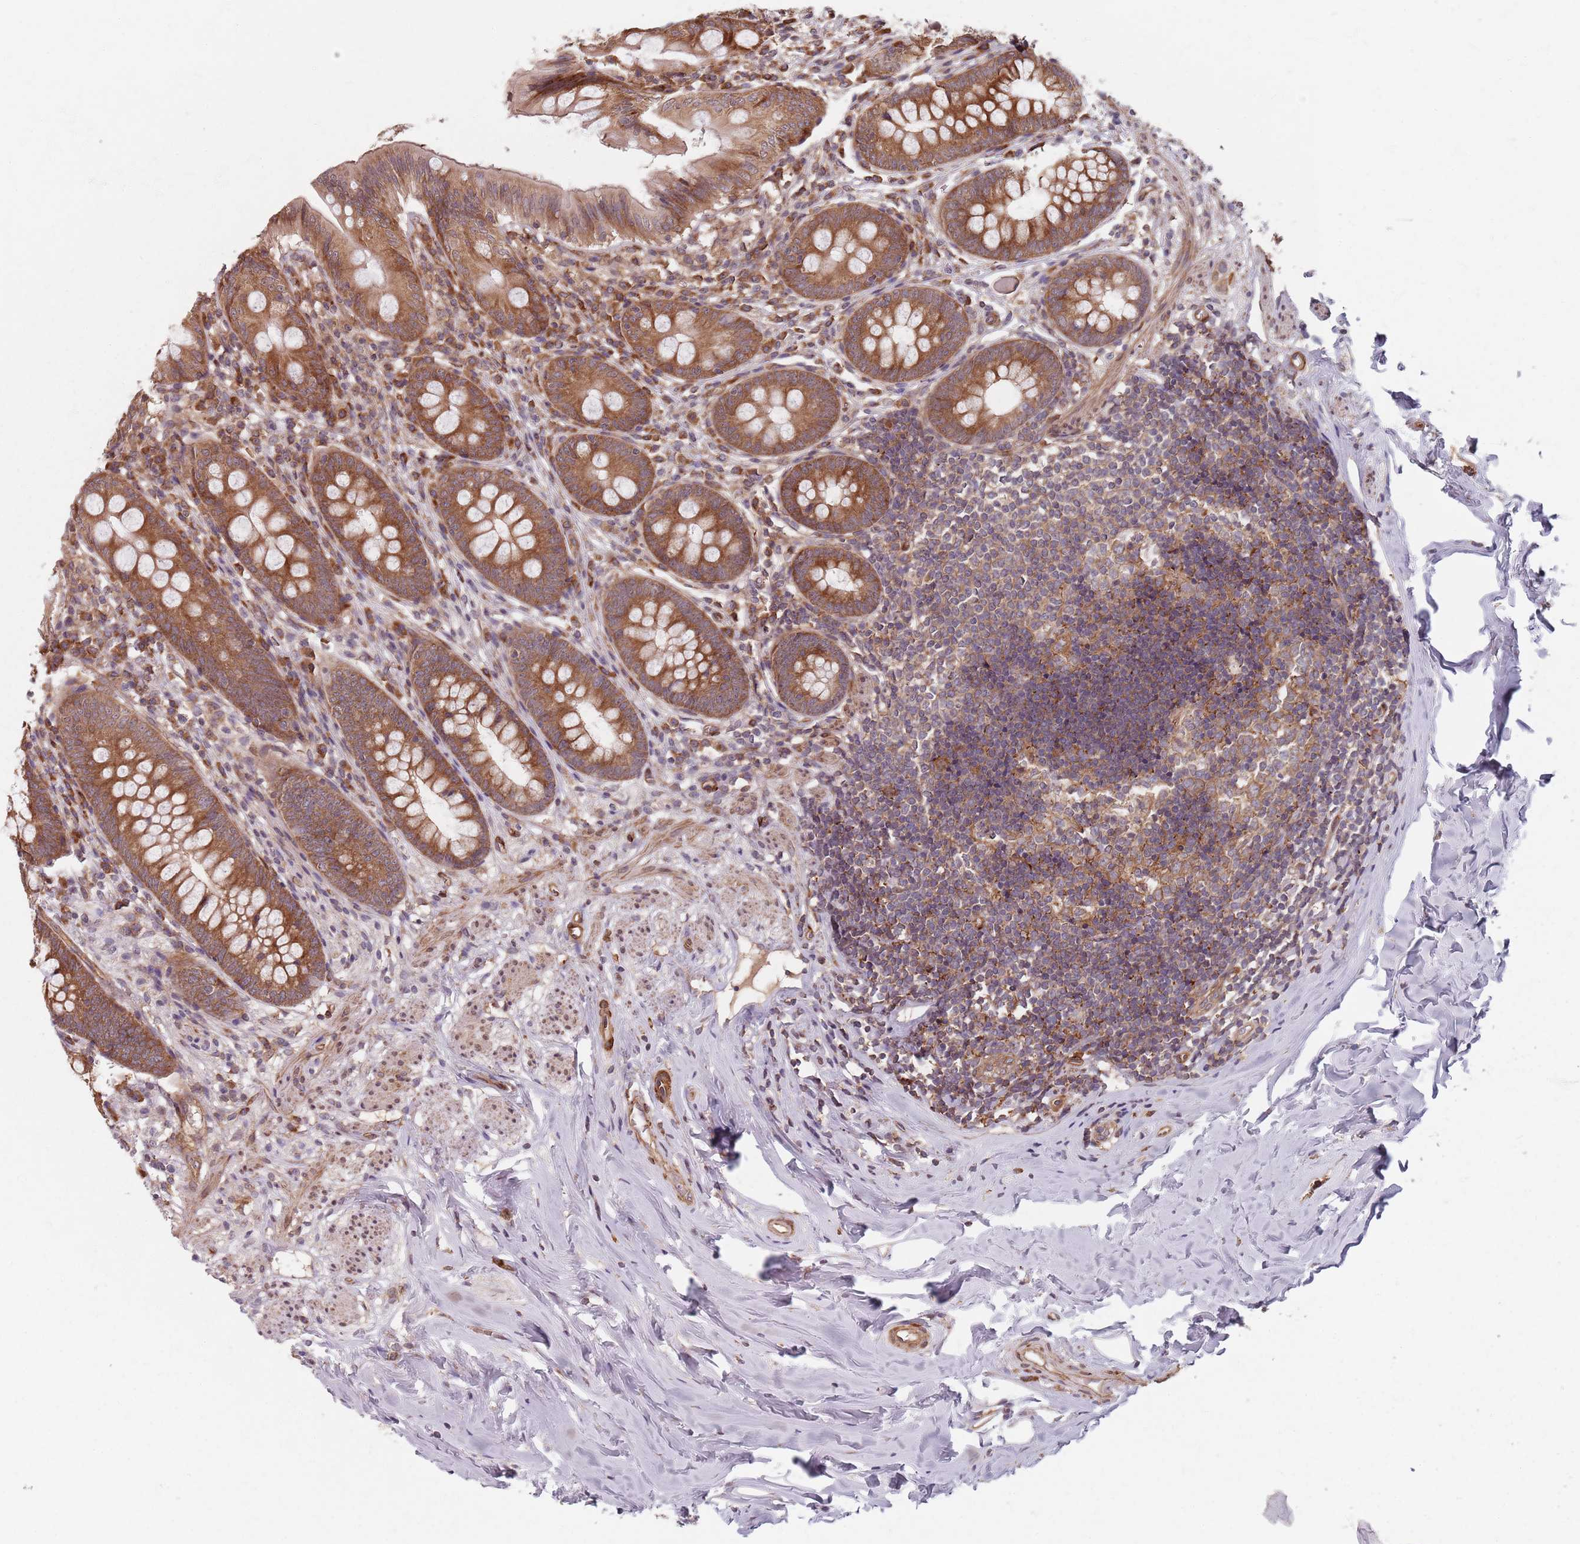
{"staining": {"intensity": "moderate", "quantity": ">75%", "location": "cytoplasmic/membranous"}, "tissue": "appendix", "cell_type": "Glandular cells", "image_type": "normal", "snomed": [{"axis": "morphology", "description": "Normal tissue, NOS"}, {"axis": "topography", "description": "Appendix"}], "caption": "Protein expression analysis of unremarkable appendix shows moderate cytoplasmic/membranous positivity in about >75% of glandular cells.", "gene": "NOTCH3", "patient": {"sex": "female", "age": 51}}